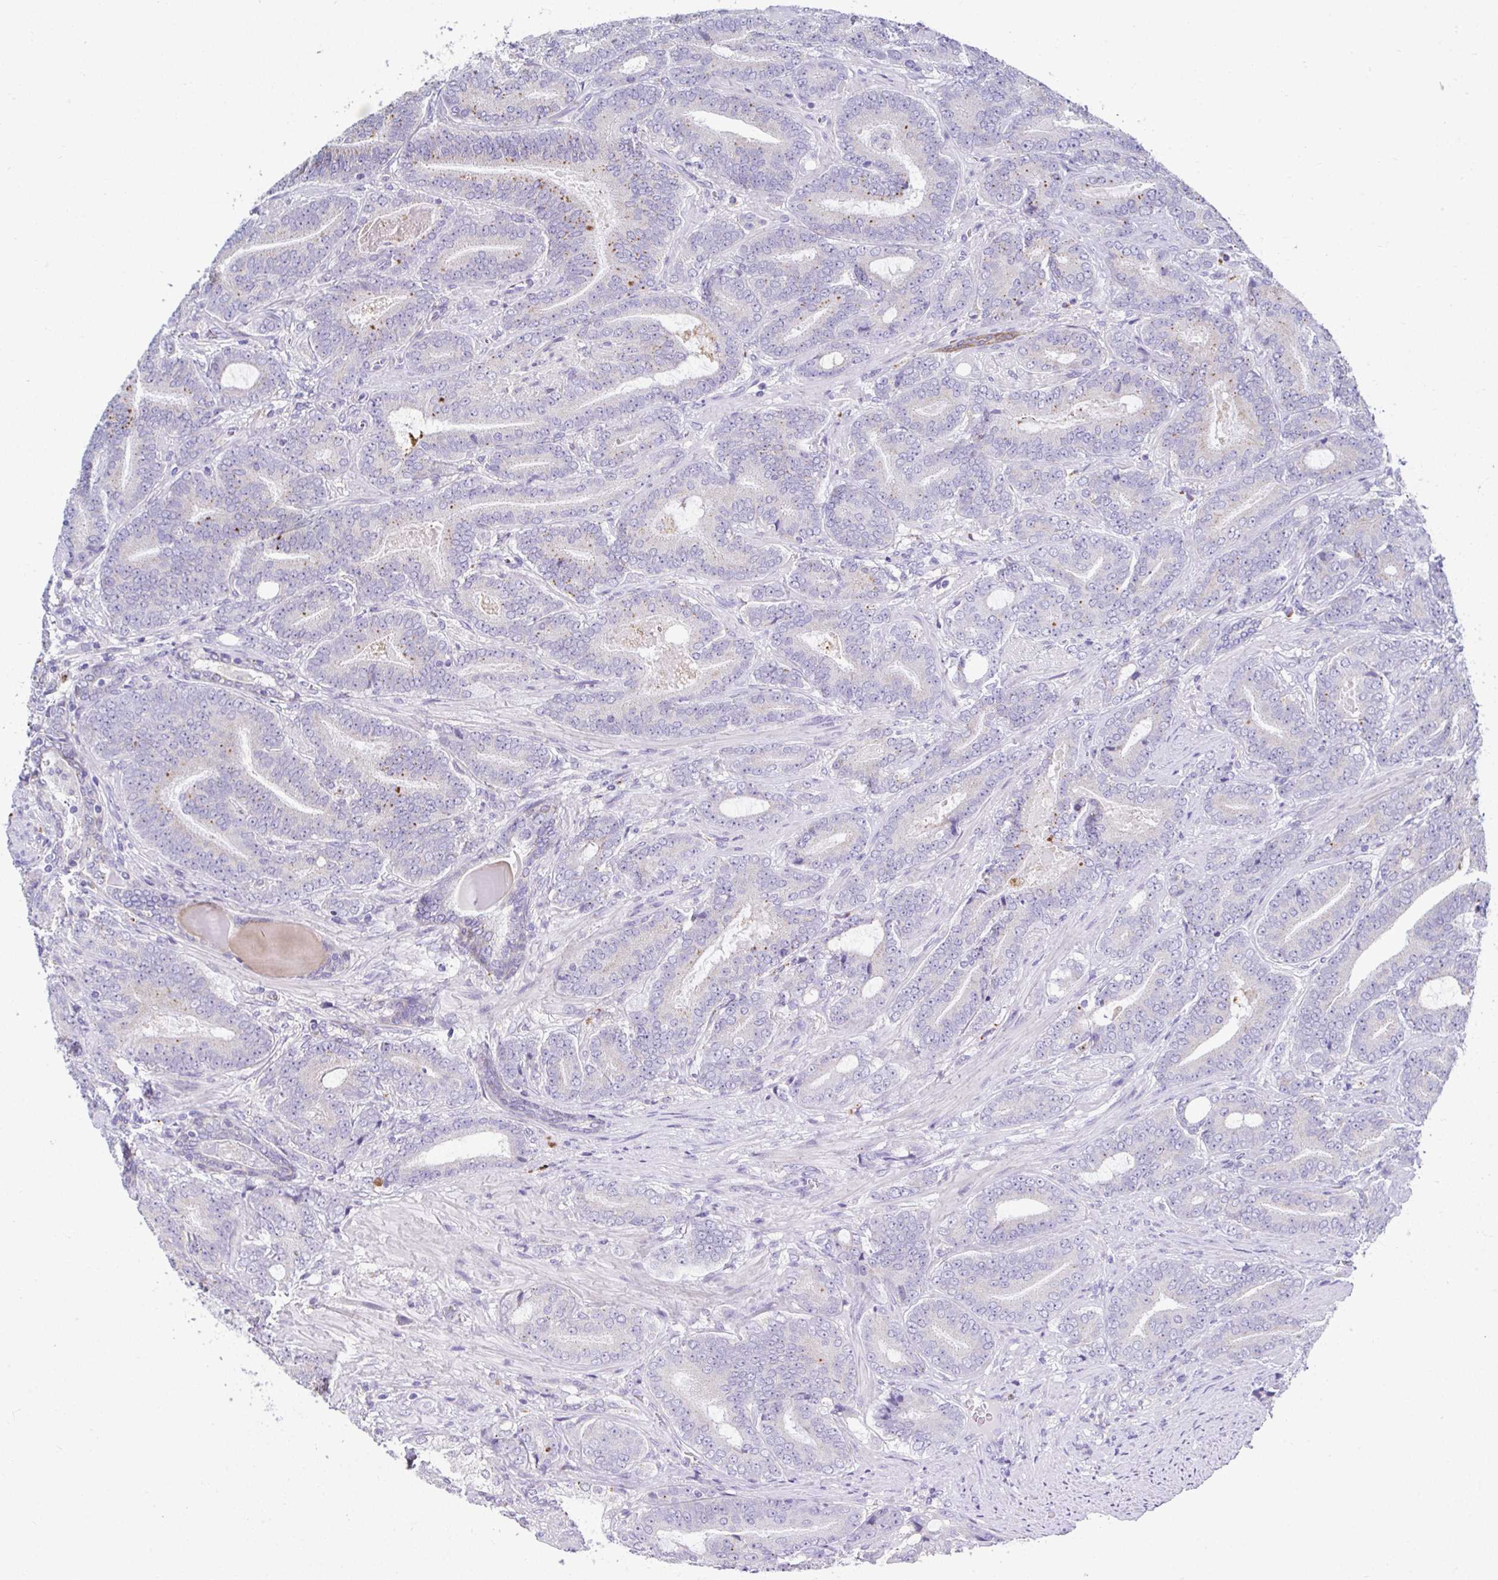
{"staining": {"intensity": "moderate", "quantity": "<25%", "location": "cytoplasmic/membranous"}, "tissue": "prostate cancer", "cell_type": "Tumor cells", "image_type": "cancer", "snomed": [{"axis": "morphology", "description": "Adenocarcinoma, High grade"}, {"axis": "topography", "description": "Prostate"}], "caption": "Human prostate high-grade adenocarcinoma stained for a protein (brown) shows moderate cytoplasmic/membranous positive positivity in about <25% of tumor cells.", "gene": "ZNF33A", "patient": {"sex": "male", "age": 62}}